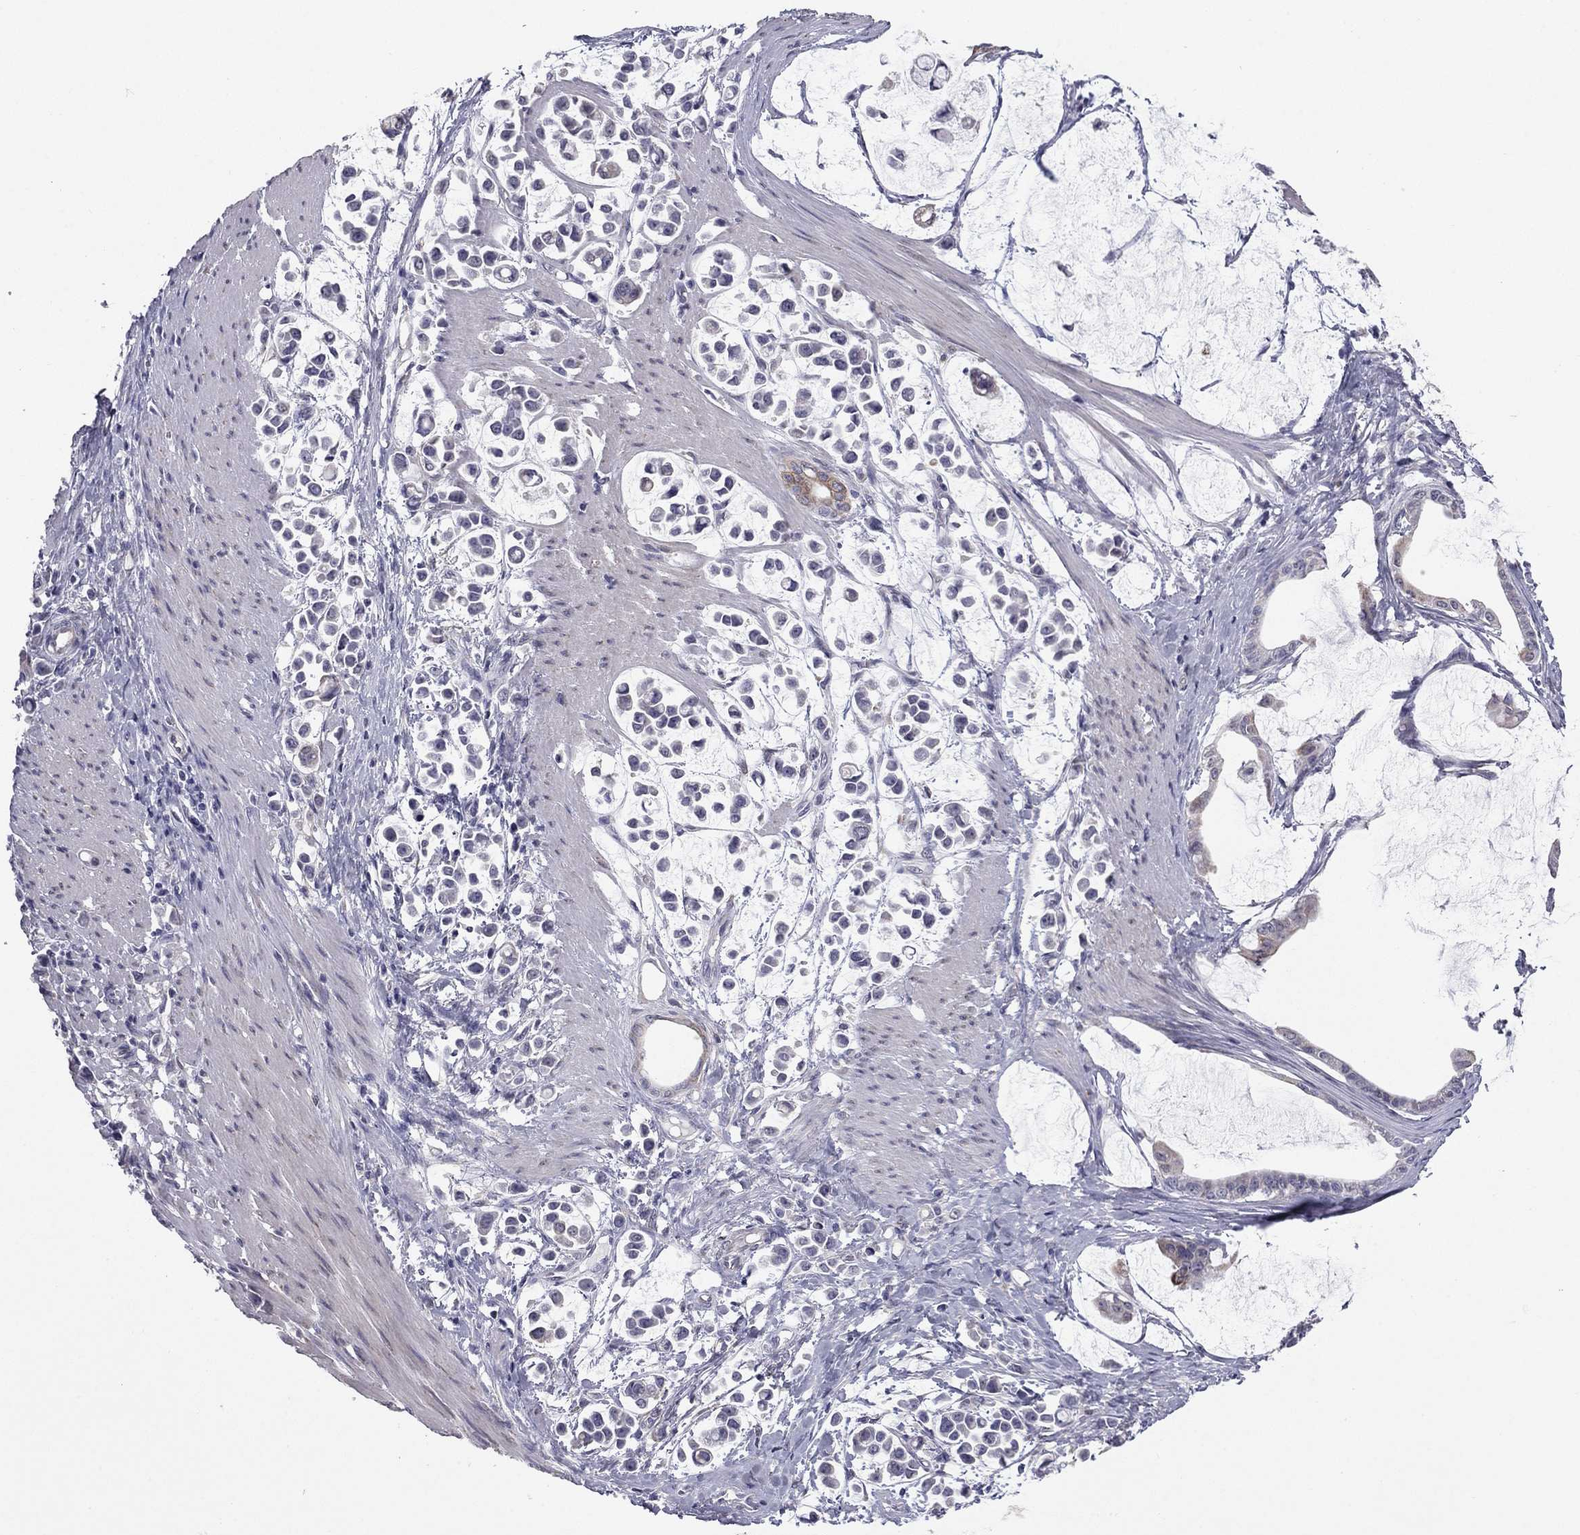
{"staining": {"intensity": "negative", "quantity": "none", "location": "none"}, "tissue": "stomach cancer", "cell_type": "Tumor cells", "image_type": "cancer", "snomed": [{"axis": "morphology", "description": "Adenocarcinoma, NOS"}, {"axis": "topography", "description": "Stomach"}], "caption": "Tumor cells are negative for protein expression in human stomach cancer.", "gene": "PRRT2", "patient": {"sex": "male", "age": 82}}